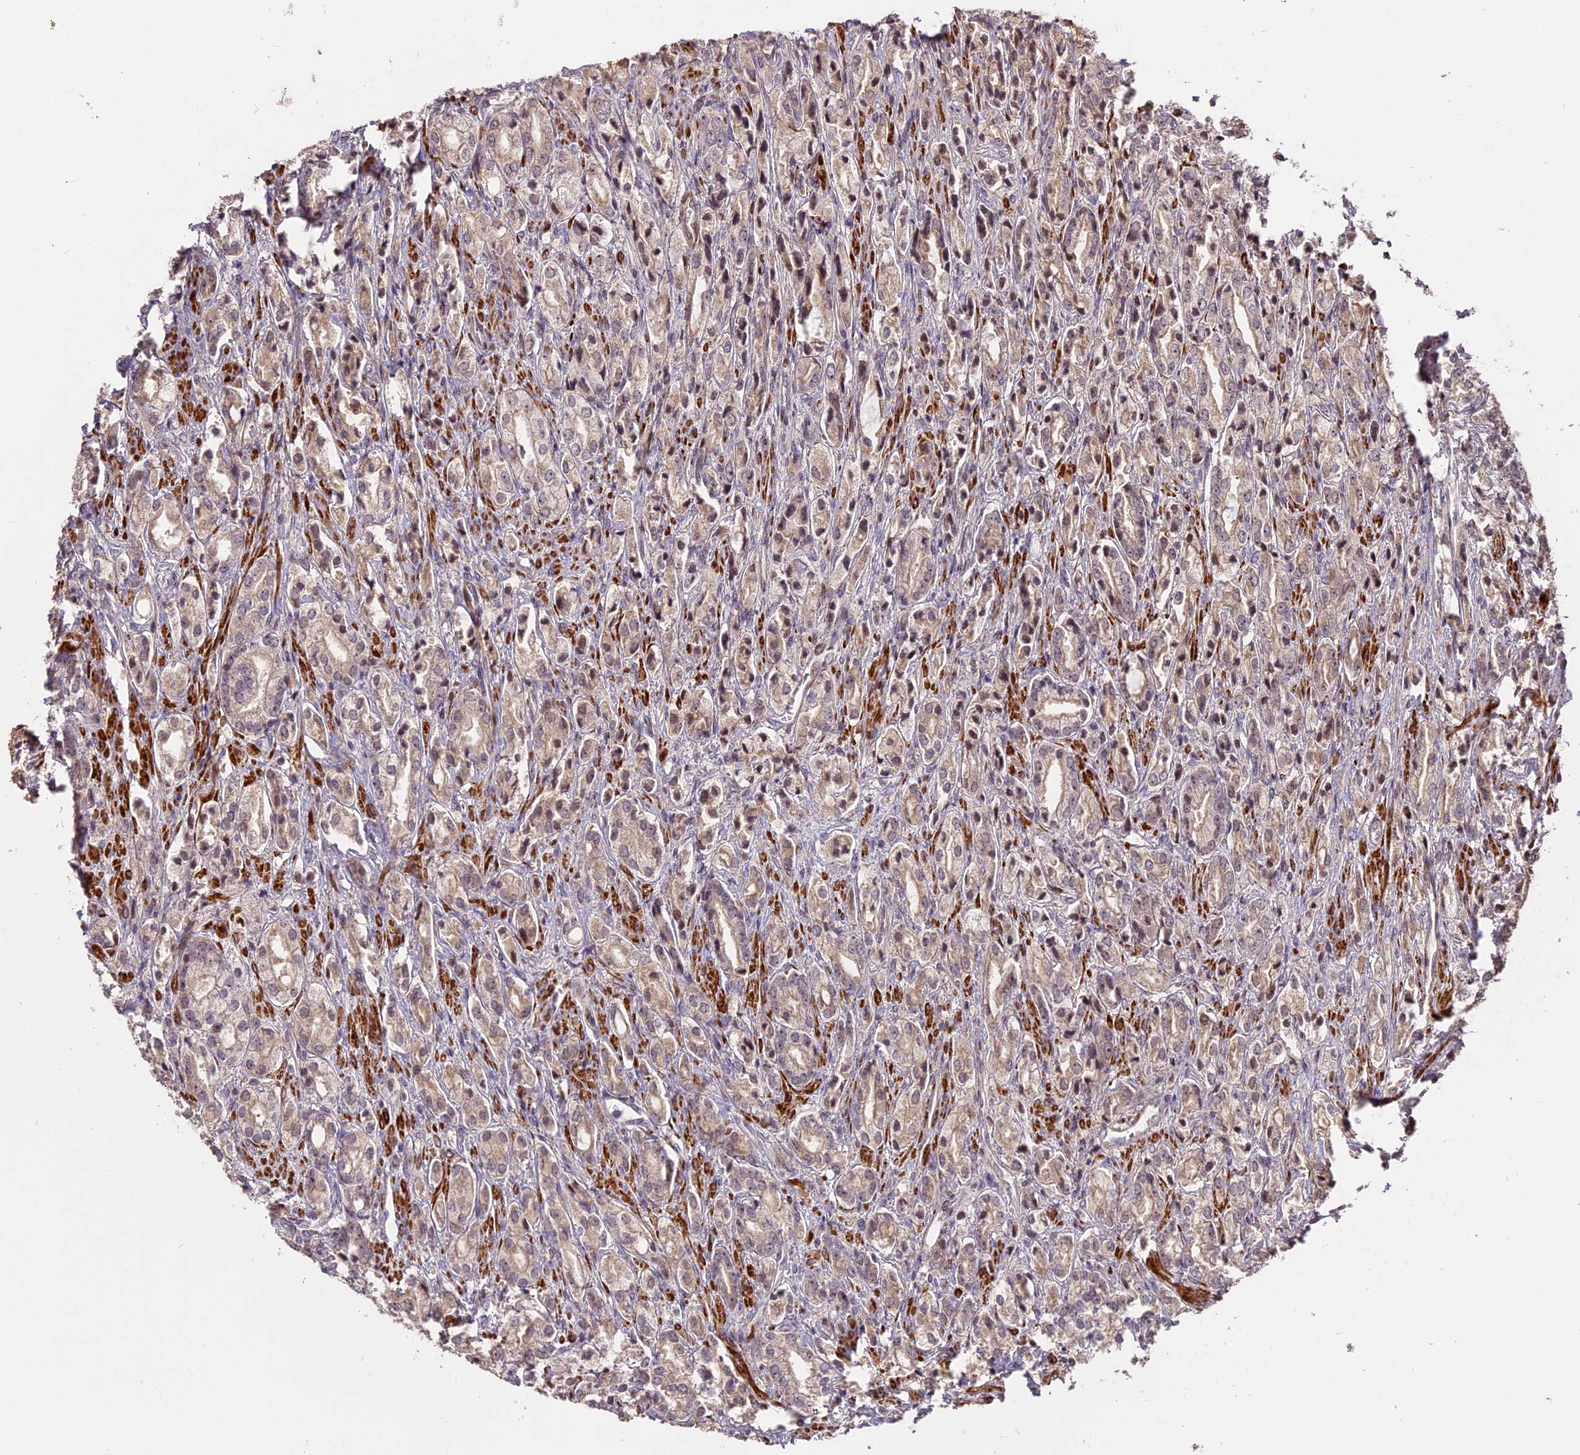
{"staining": {"intensity": "moderate", "quantity": "<25%", "location": "cytoplasmic/membranous"}, "tissue": "prostate cancer", "cell_type": "Tumor cells", "image_type": "cancer", "snomed": [{"axis": "morphology", "description": "Adenocarcinoma, High grade"}, {"axis": "topography", "description": "Prostate"}], "caption": "High-grade adenocarcinoma (prostate) was stained to show a protein in brown. There is low levels of moderate cytoplasmic/membranous expression in approximately <25% of tumor cells. The protein of interest is shown in brown color, while the nuclei are stained blue.", "gene": "ENHO", "patient": {"sex": "male", "age": 50}}